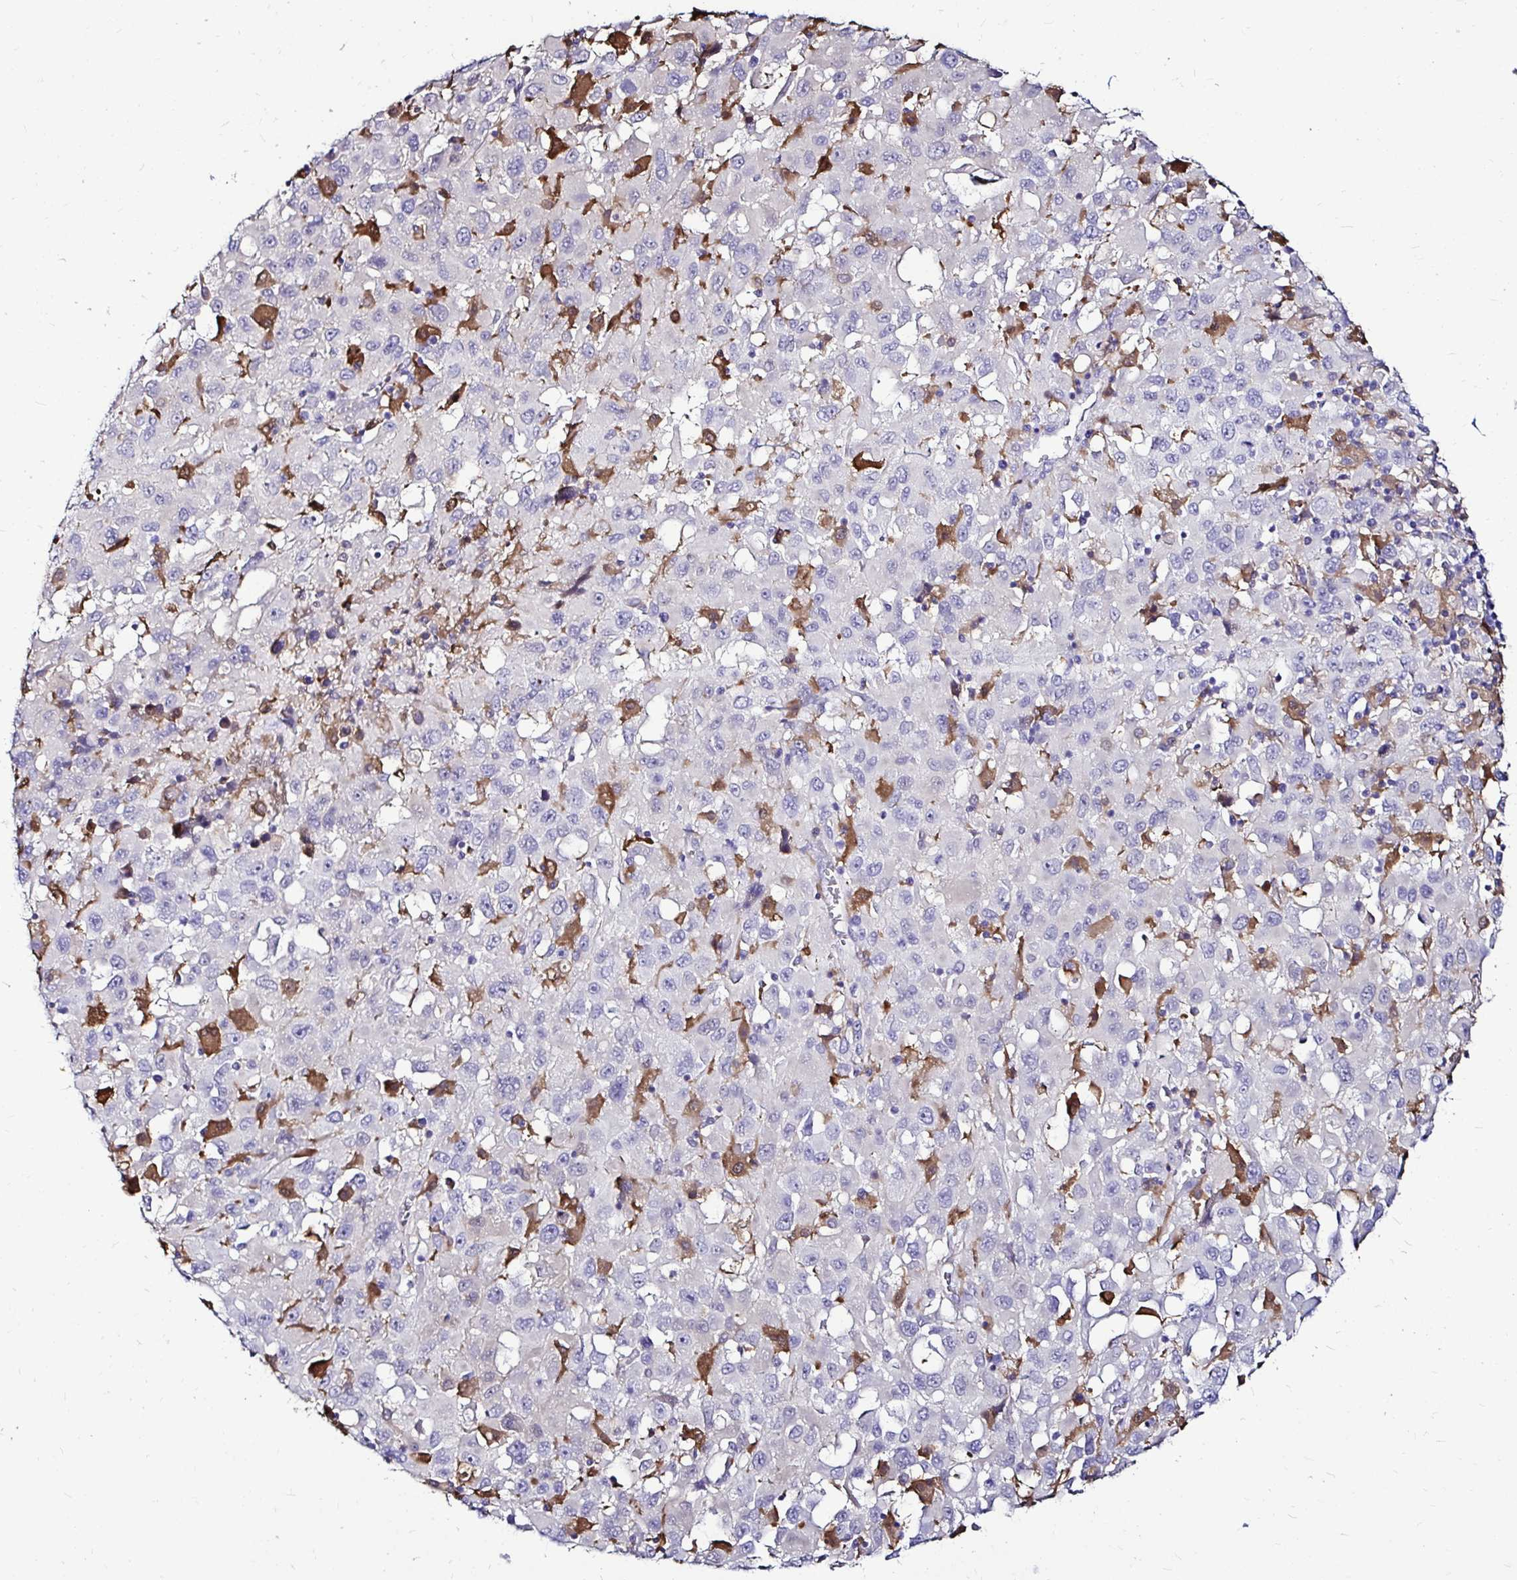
{"staining": {"intensity": "negative", "quantity": "none", "location": "none"}, "tissue": "melanoma", "cell_type": "Tumor cells", "image_type": "cancer", "snomed": [{"axis": "morphology", "description": "Malignant melanoma, Metastatic site"}, {"axis": "topography", "description": "Soft tissue"}], "caption": "DAB immunohistochemical staining of melanoma demonstrates no significant staining in tumor cells. (Stains: DAB (3,3'-diaminobenzidine) immunohistochemistry (IHC) with hematoxylin counter stain, Microscopy: brightfield microscopy at high magnification).", "gene": "IDH1", "patient": {"sex": "male", "age": 50}}